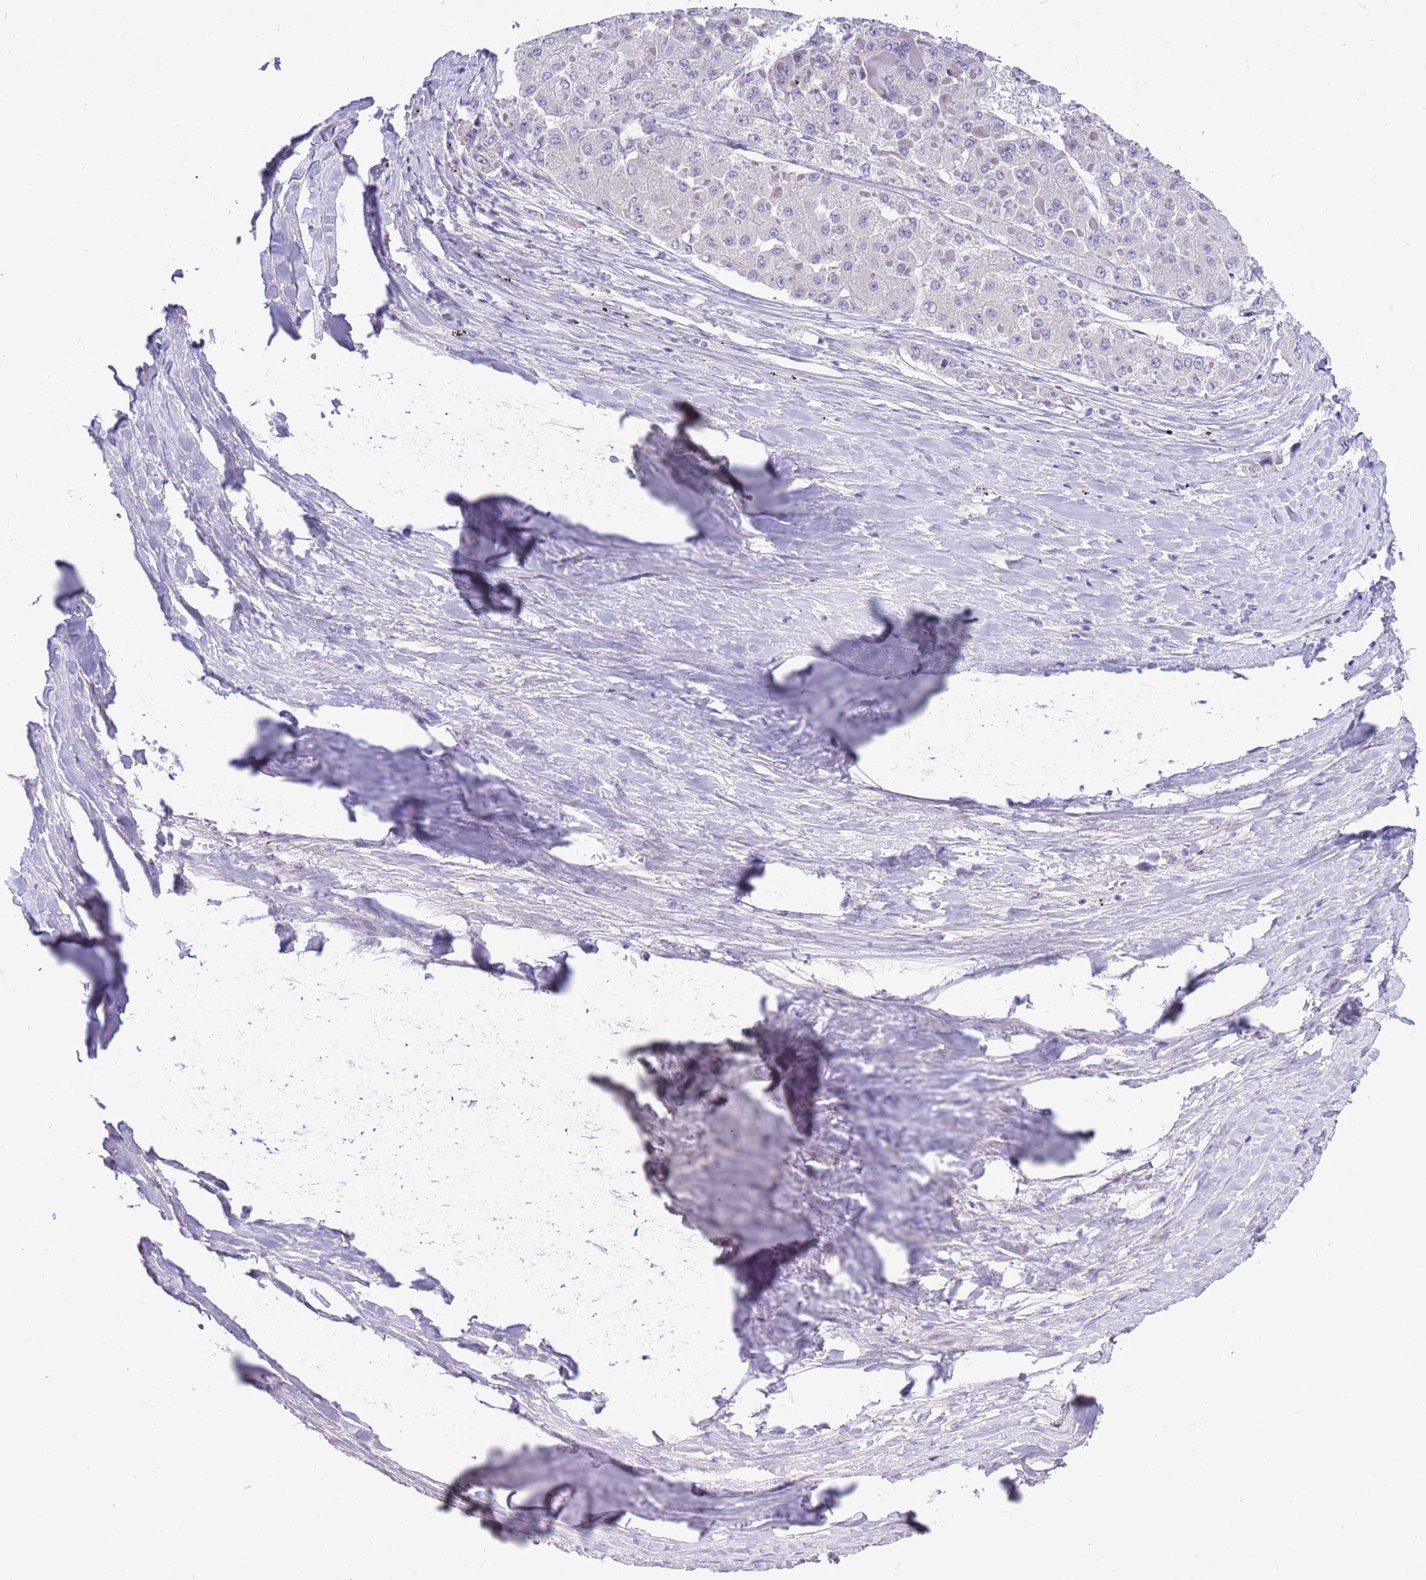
{"staining": {"intensity": "negative", "quantity": "none", "location": "none"}, "tissue": "liver cancer", "cell_type": "Tumor cells", "image_type": "cancer", "snomed": [{"axis": "morphology", "description": "Carcinoma, Hepatocellular, NOS"}, {"axis": "topography", "description": "Liver"}], "caption": "Immunohistochemistry (IHC) histopathology image of human liver cancer stained for a protein (brown), which exhibits no positivity in tumor cells.", "gene": "NET1", "patient": {"sex": "female", "age": 73}}